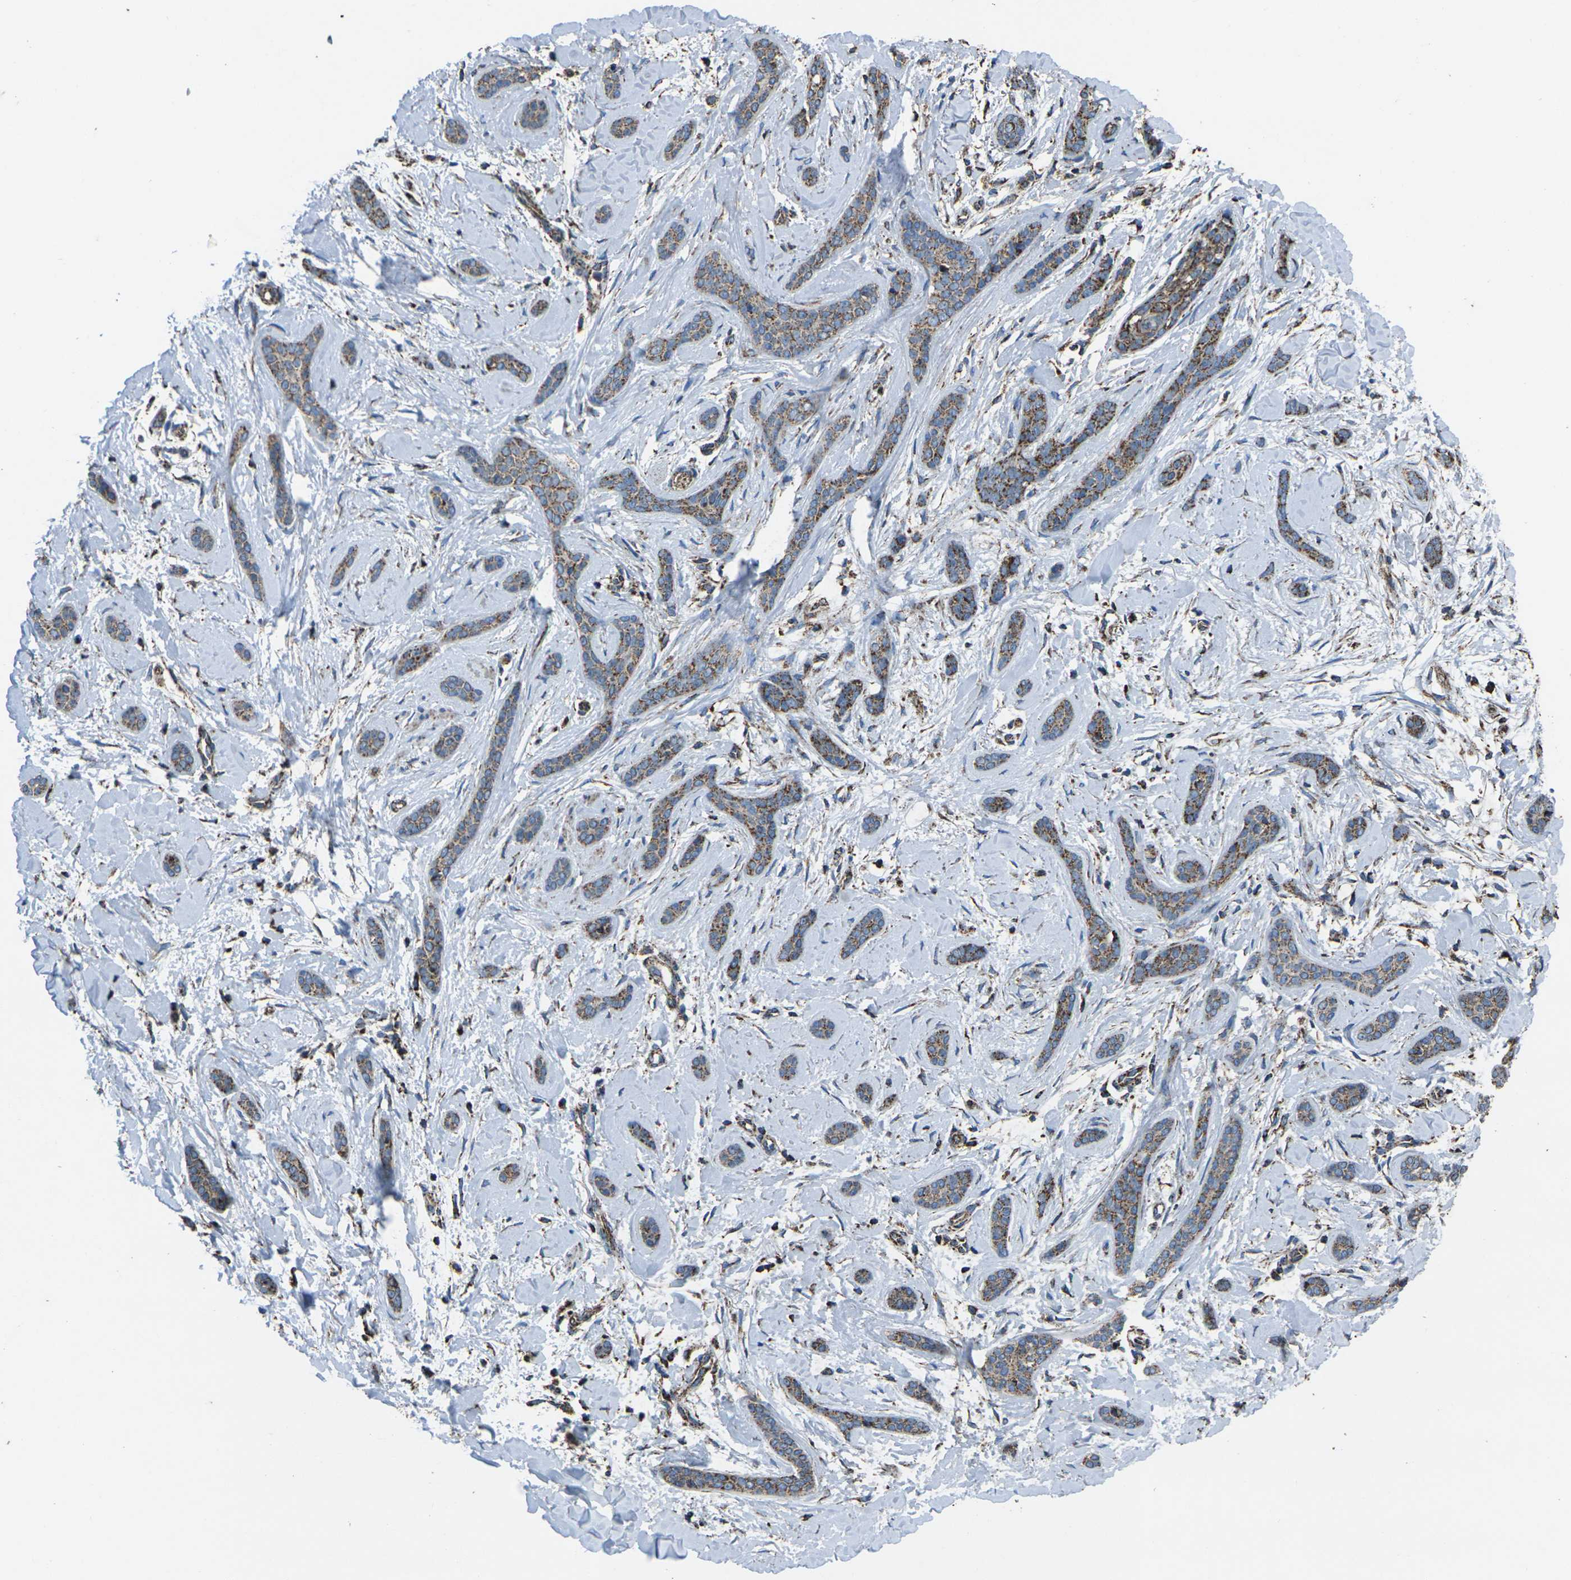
{"staining": {"intensity": "moderate", "quantity": ">75%", "location": "cytoplasmic/membranous"}, "tissue": "skin cancer", "cell_type": "Tumor cells", "image_type": "cancer", "snomed": [{"axis": "morphology", "description": "Basal cell carcinoma"}, {"axis": "morphology", "description": "Adnexal tumor, benign"}, {"axis": "topography", "description": "Skin"}], "caption": "Skin basal cell carcinoma was stained to show a protein in brown. There is medium levels of moderate cytoplasmic/membranous expression in about >75% of tumor cells.", "gene": "KLHL5", "patient": {"sex": "female", "age": 42}}